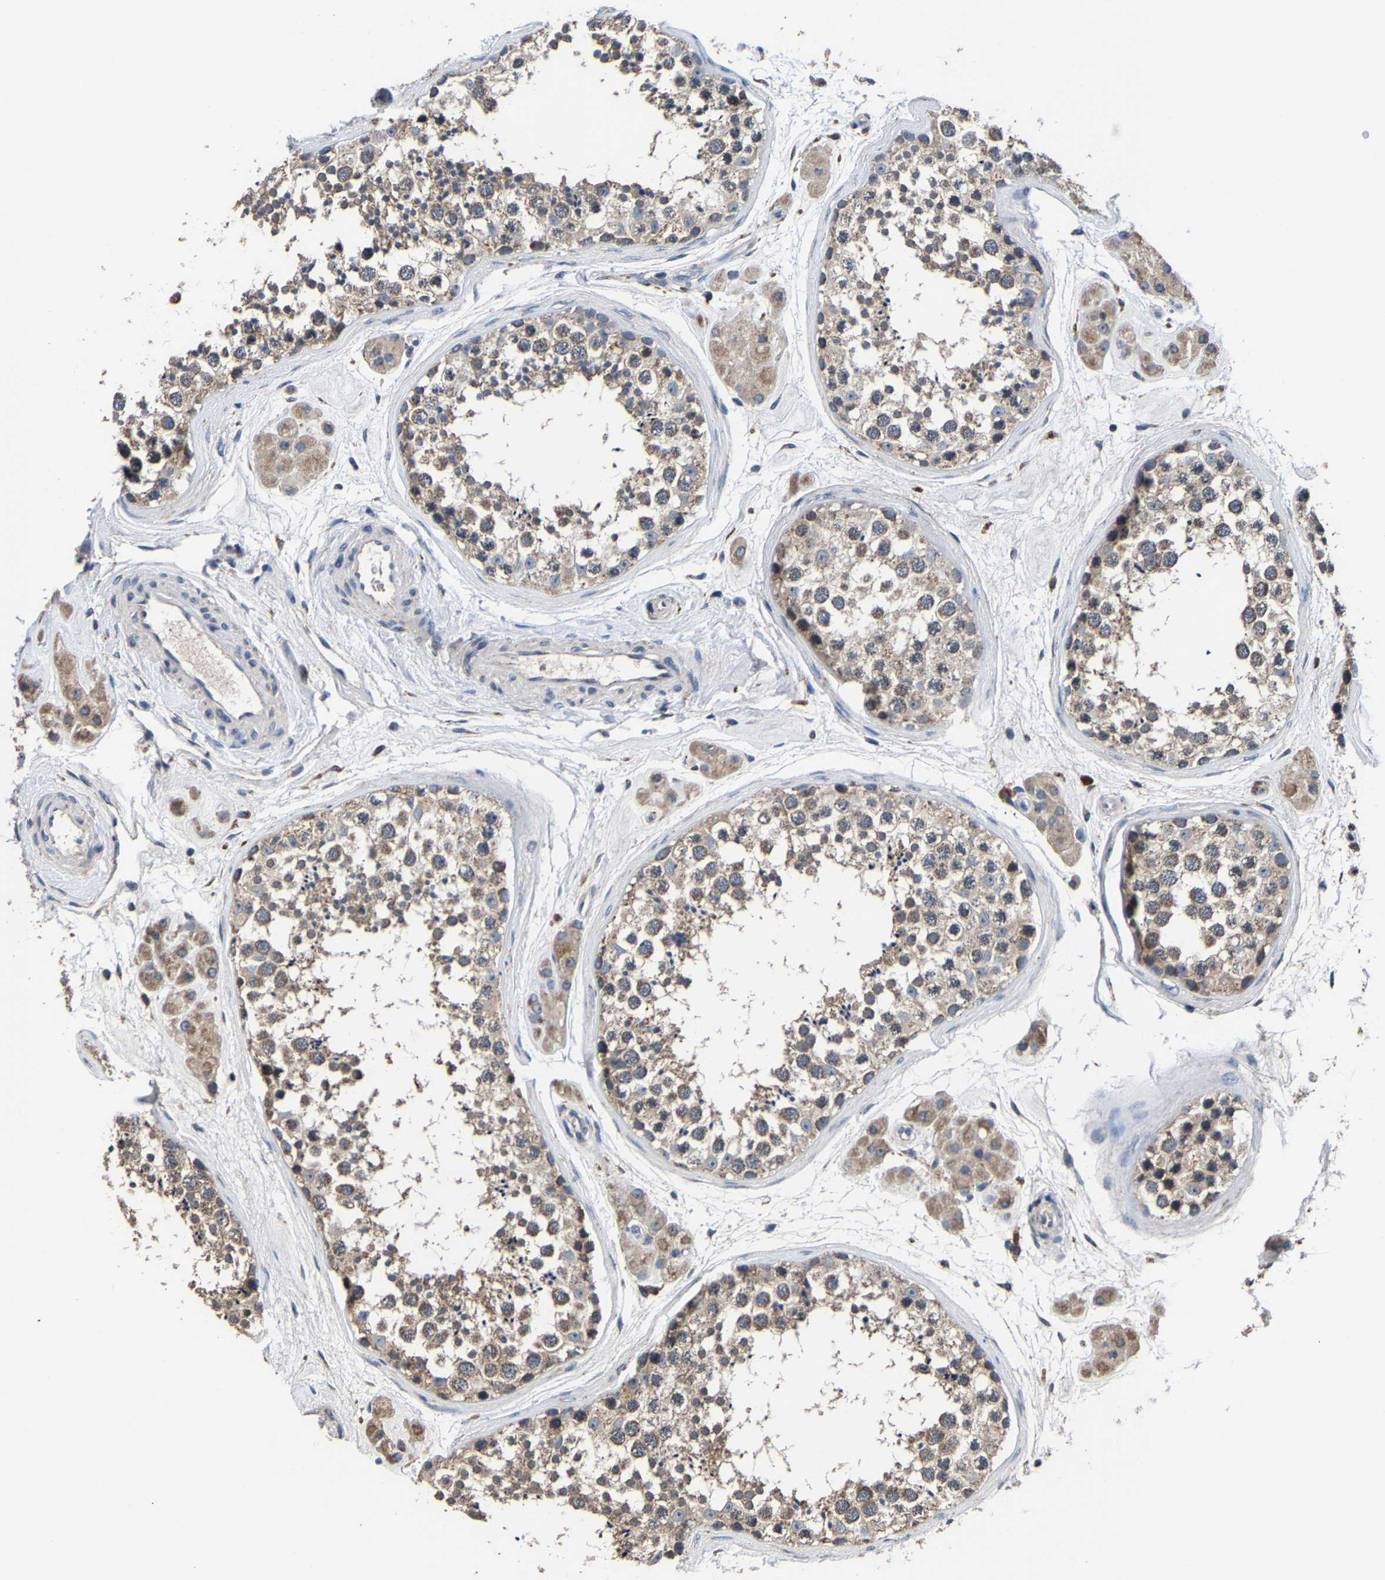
{"staining": {"intensity": "moderate", "quantity": ">75%", "location": "cytoplasmic/membranous"}, "tissue": "testis", "cell_type": "Cells in seminiferous ducts", "image_type": "normal", "snomed": [{"axis": "morphology", "description": "Normal tissue, NOS"}, {"axis": "topography", "description": "Testis"}], "caption": "A photomicrograph of human testis stained for a protein shows moderate cytoplasmic/membranous brown staining in cells in seminiferous ducts.", "gene": "ZCCHC7", "patient": {"sex": "male", "age": 56}}